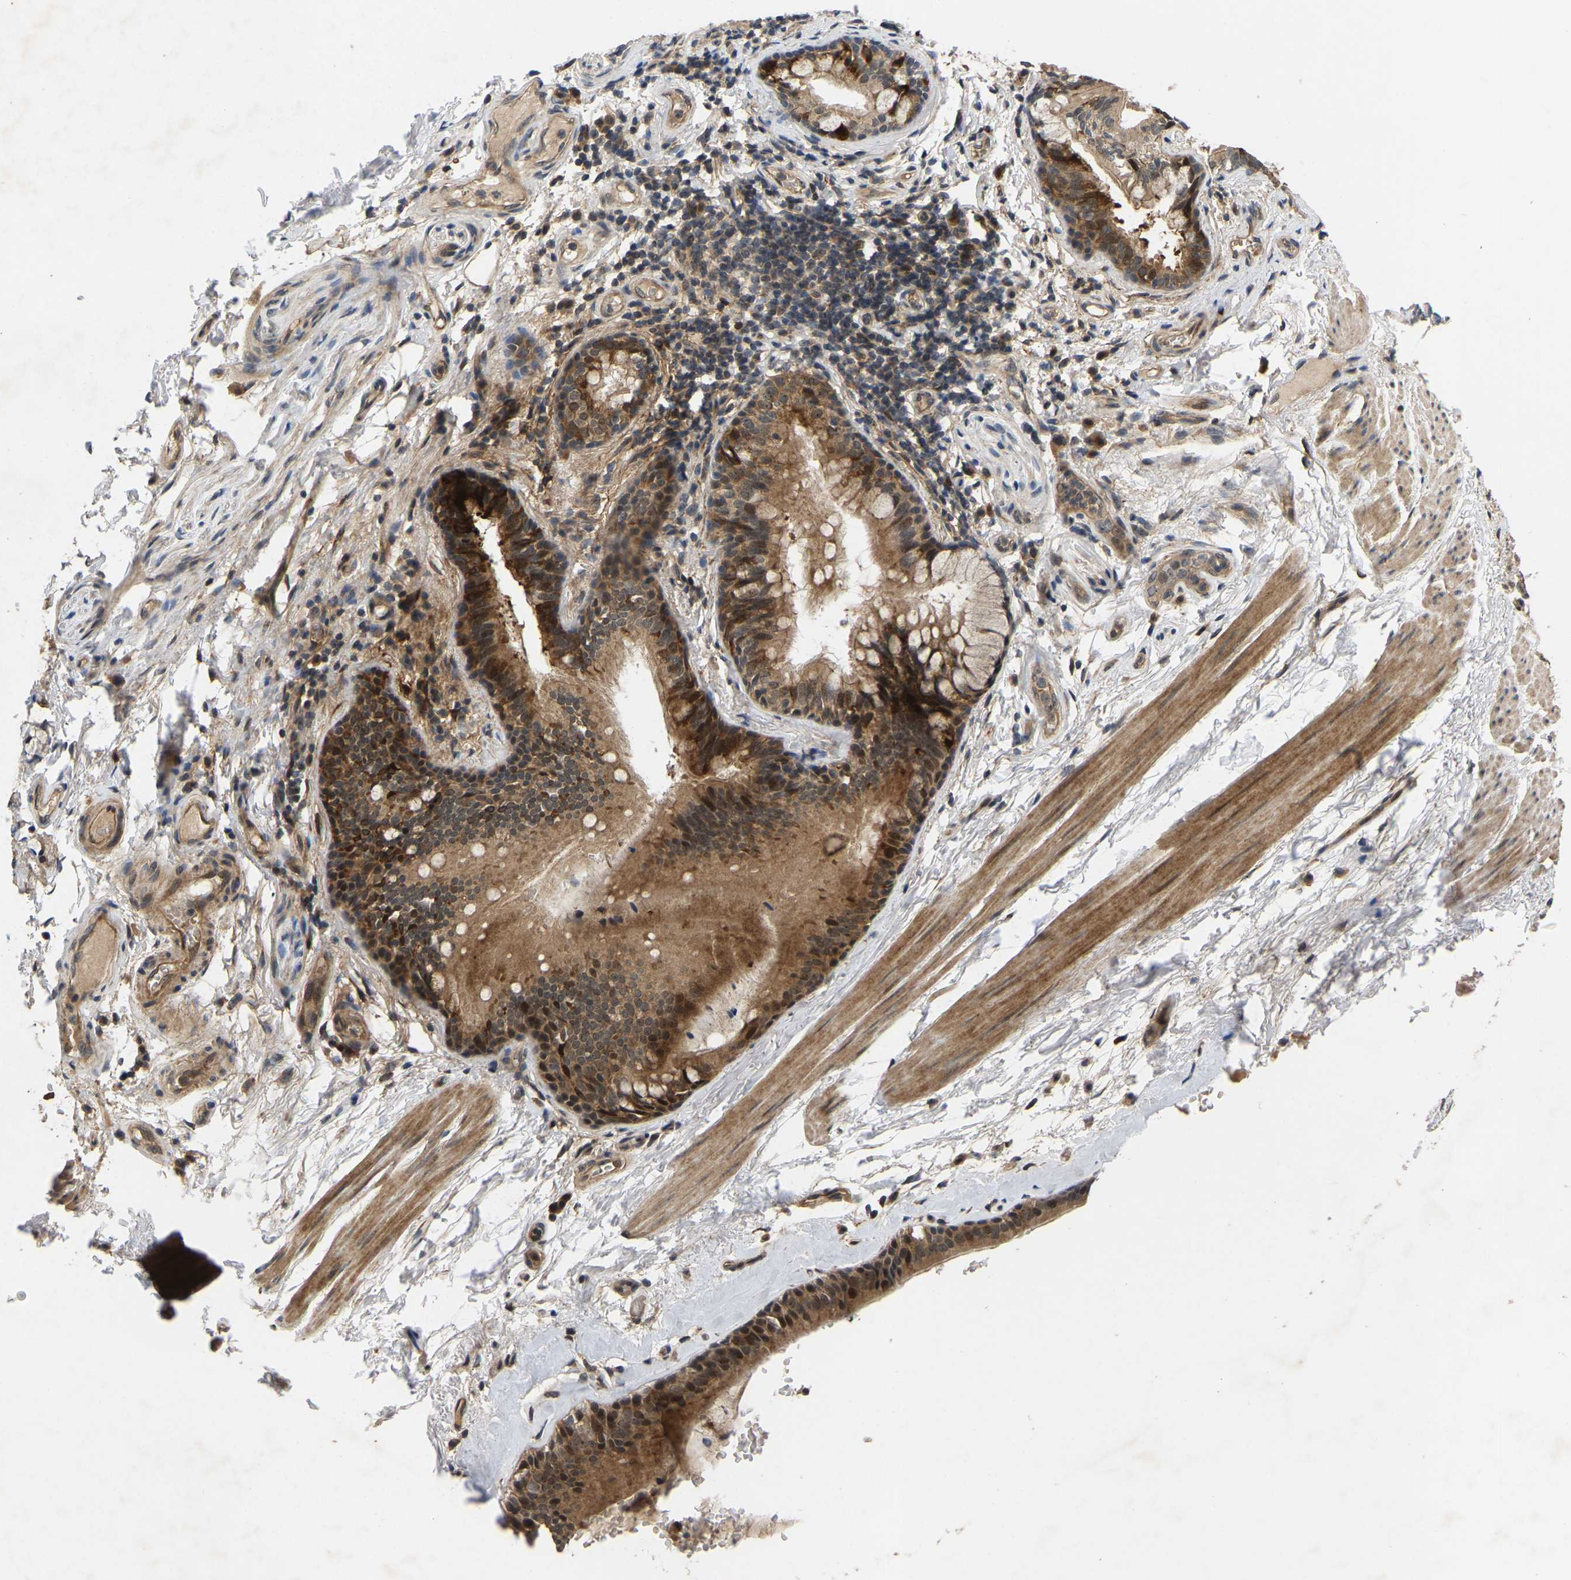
{"staining": {"intensity": "strong", "quantity": ">75%", "location": "cytoplasmic/membranous,nuclear"}, "tissue": "bronchus", "cell_type": "Respiratory epithelial cells", "image_type": "normal", "snomed": [{"axis": "morphology", "description": "Normal tissue, NOS"}, {"axis": "topography", "description": "Cartilage tissue"}], "caption": "Immunohistochemical staining of benign human bronchus demonstrates strong cytoplasmic/membranous,nuclear protein expression in about >75% of respiratory epithelial cells.", "gene": "LIMK2", "patient": {"sex": "female", "age": 63}}